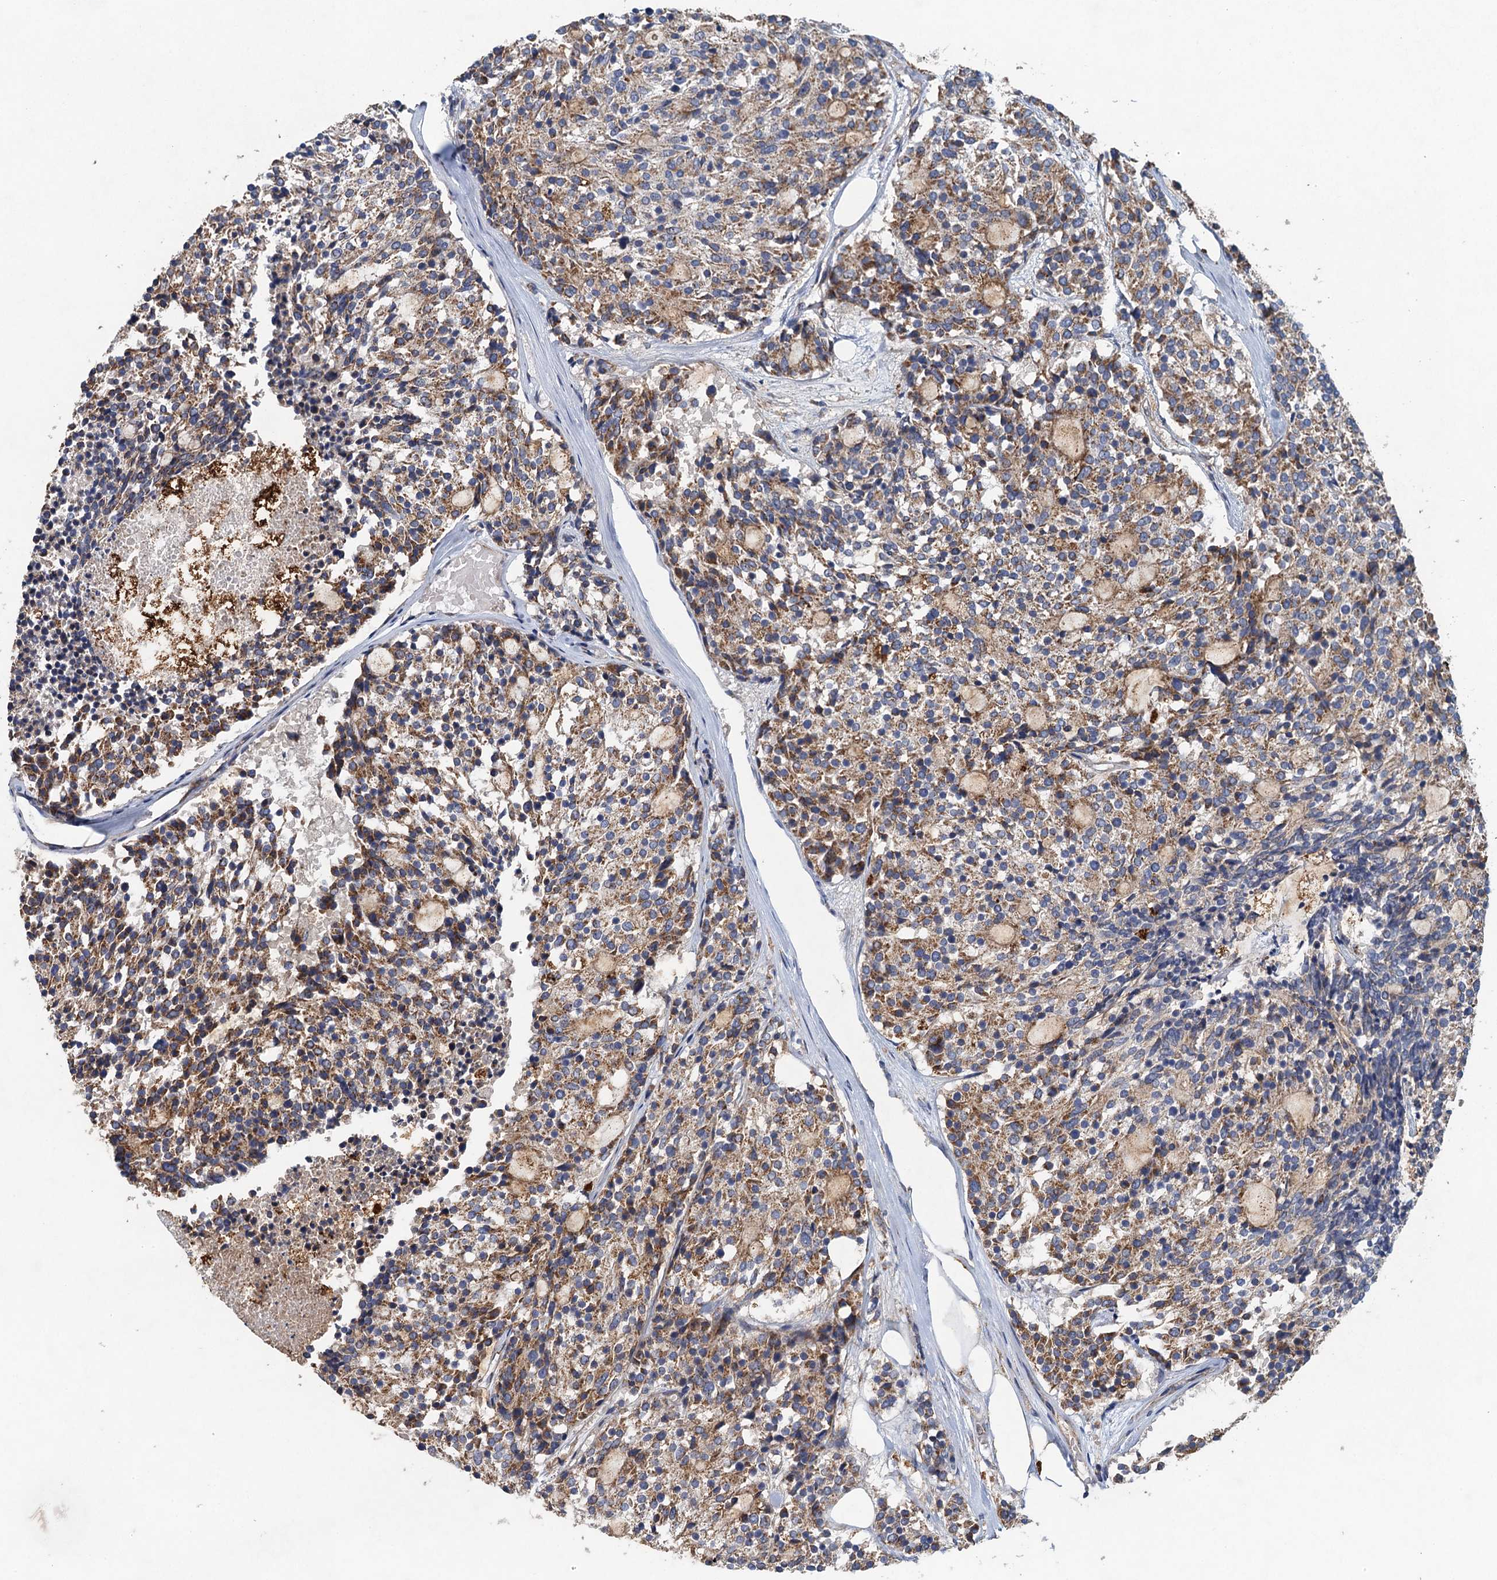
{"staining": {"intensity": "moderate", "quantity": "25%-75%", "location": "cytoplasmic/membranous"}, "tissue": "carcinoid", "cell_type": "Tumor cells", "image_type": "cancer", "snomed": [{"axis": "morphology", "description": "Carcinoid, malignant, NOS"}, {"axis": "topography", "description": "Pancreas"}], "caption": "Immunohistochemical staining of human carcinoid reveals moderate cytoplasmic/membranous protein positivity in approximately 25%-75% of tumor cells.", "gene": "BCS1L", "patient": {"sex": "female", "age": 54}}